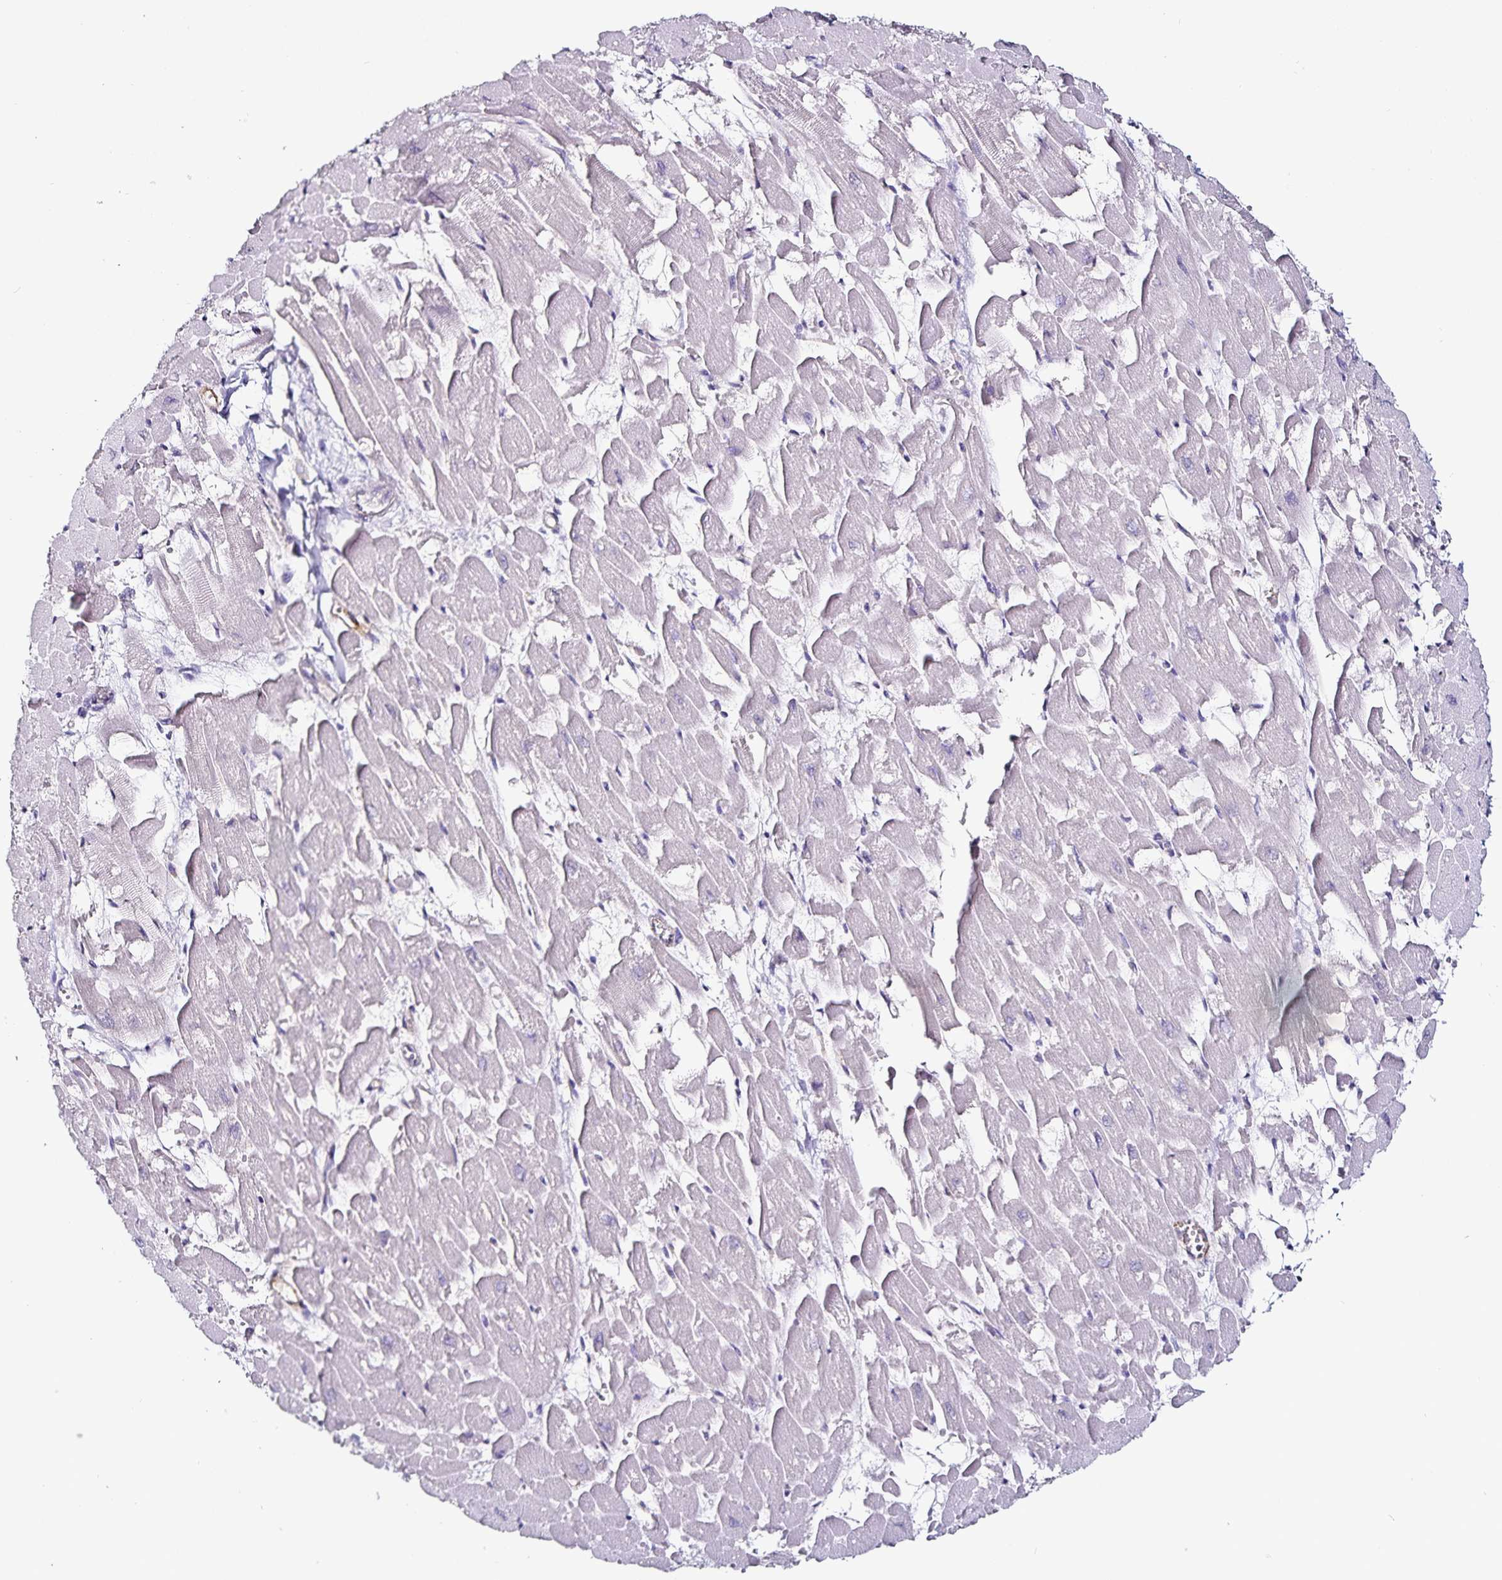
{"staining": {"intensity": "negative", "quantity": "none", "location": "none"}, "tissue": "heart muscle", "cell_type": "Cardiomyocytes", "image_type": "normal", "snomed": [{"axis": "morphology", "description": "Normal tissue, NOS"}, {"axis": "topography", "description": "Heart"}], "caption": "DAB (3,3'-diaminobenzidine) immunohistochemical staining of unremarkable heart muscle displays no significant positivity in cardiomyocytes. (Brightfield microscopy of DAB IHC at high magnification).", "gene": "TSPAN7", "patient": {"sex": "female", "age": 52}}